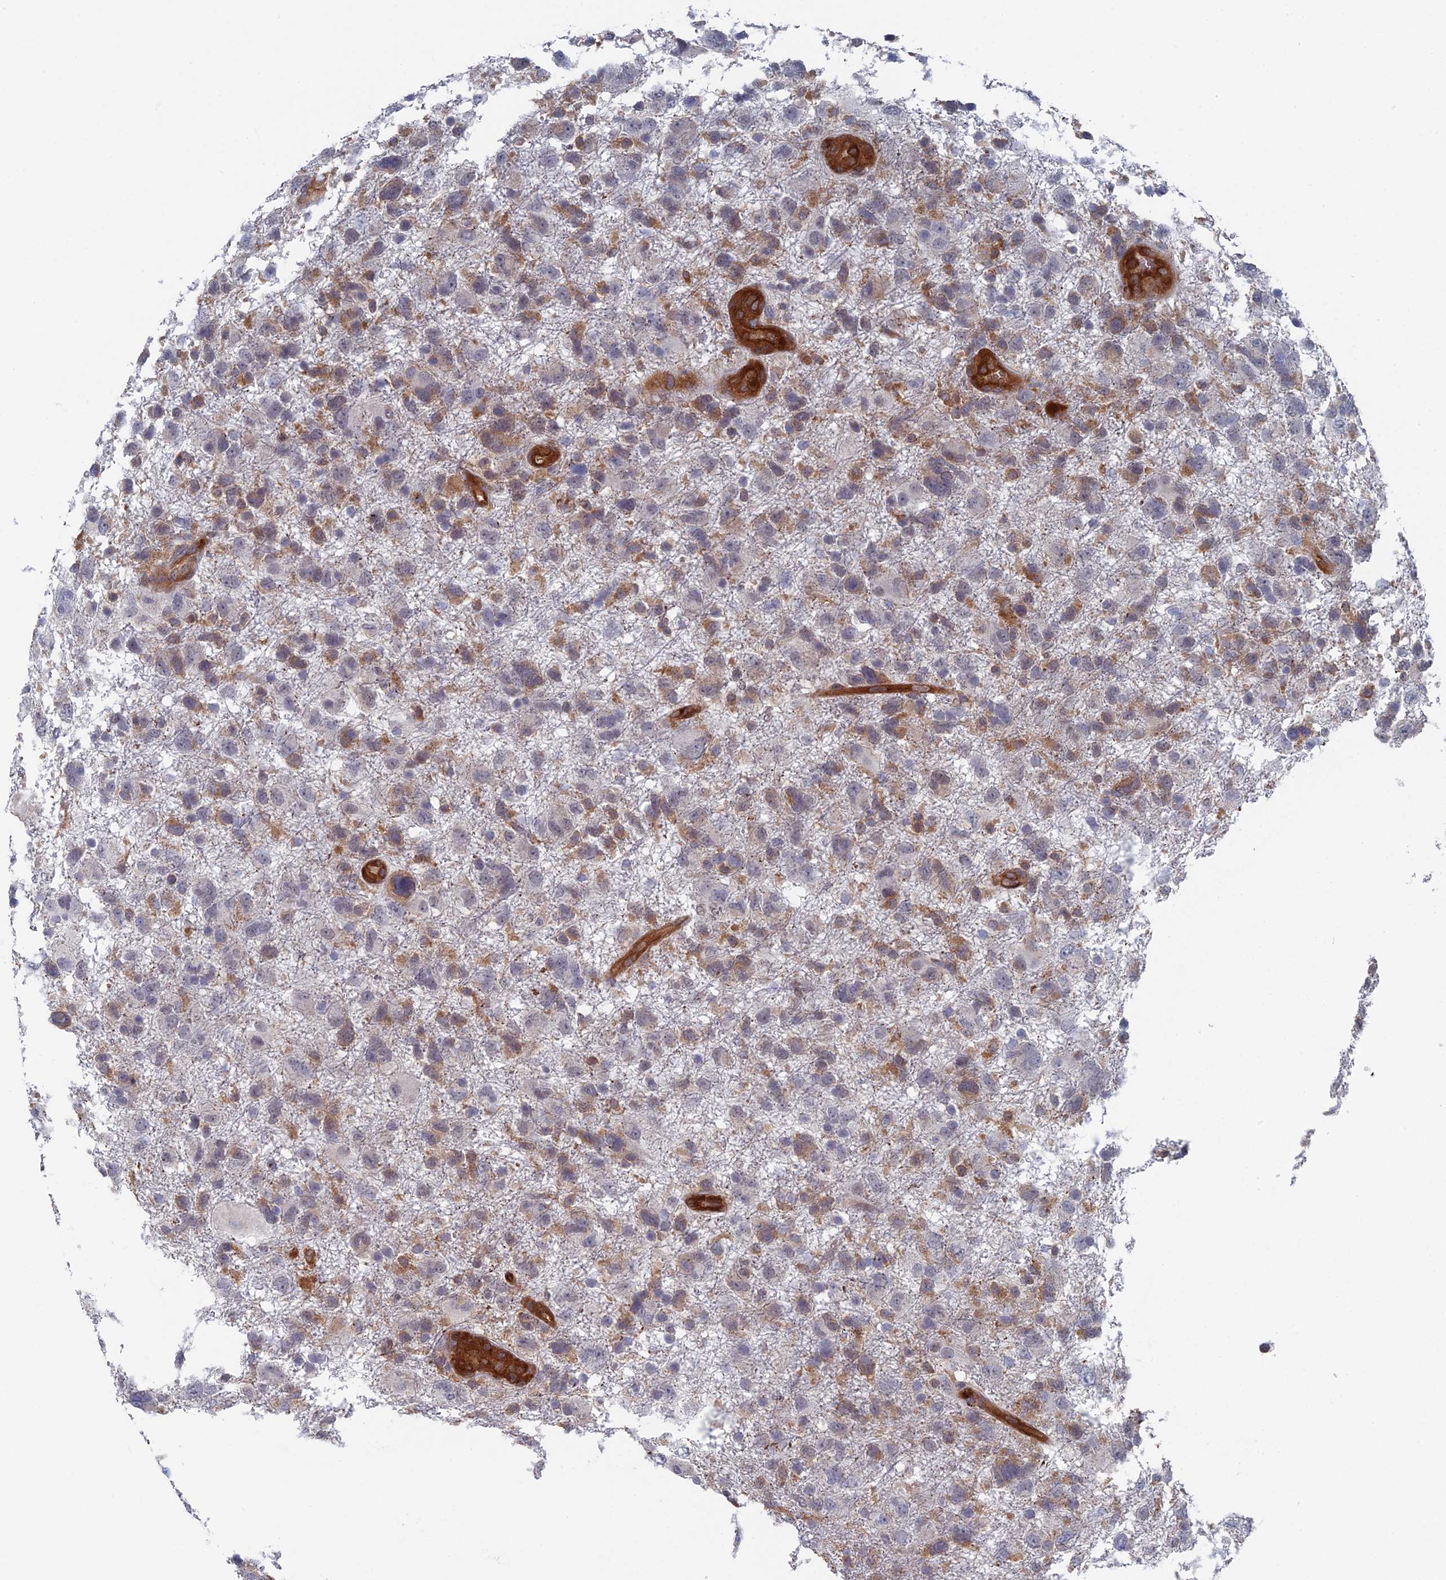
{"staining": {"intensity": "moderate", "quantity": "<25%", "location": "cytoplasmic/membranous"}, "tissue": "glioma", "cell_type": "Tumor cells", "image_type": "cancer", "snomed": [{"axis": "morphology", "description": "Glioma, malignant, High grade"}, {"axis": "topography", "description": "Brain"}], "caption": "DAB (3,3'-diaminobenzidine) immunohistochemical staining of human malignant glioma (high-grade) shows moderate cytoplasmic/membranous protein positivity in about <25% of tumor cells.", "gene": "ARAP3", "patient": {"sex": "male", "age": 61}}